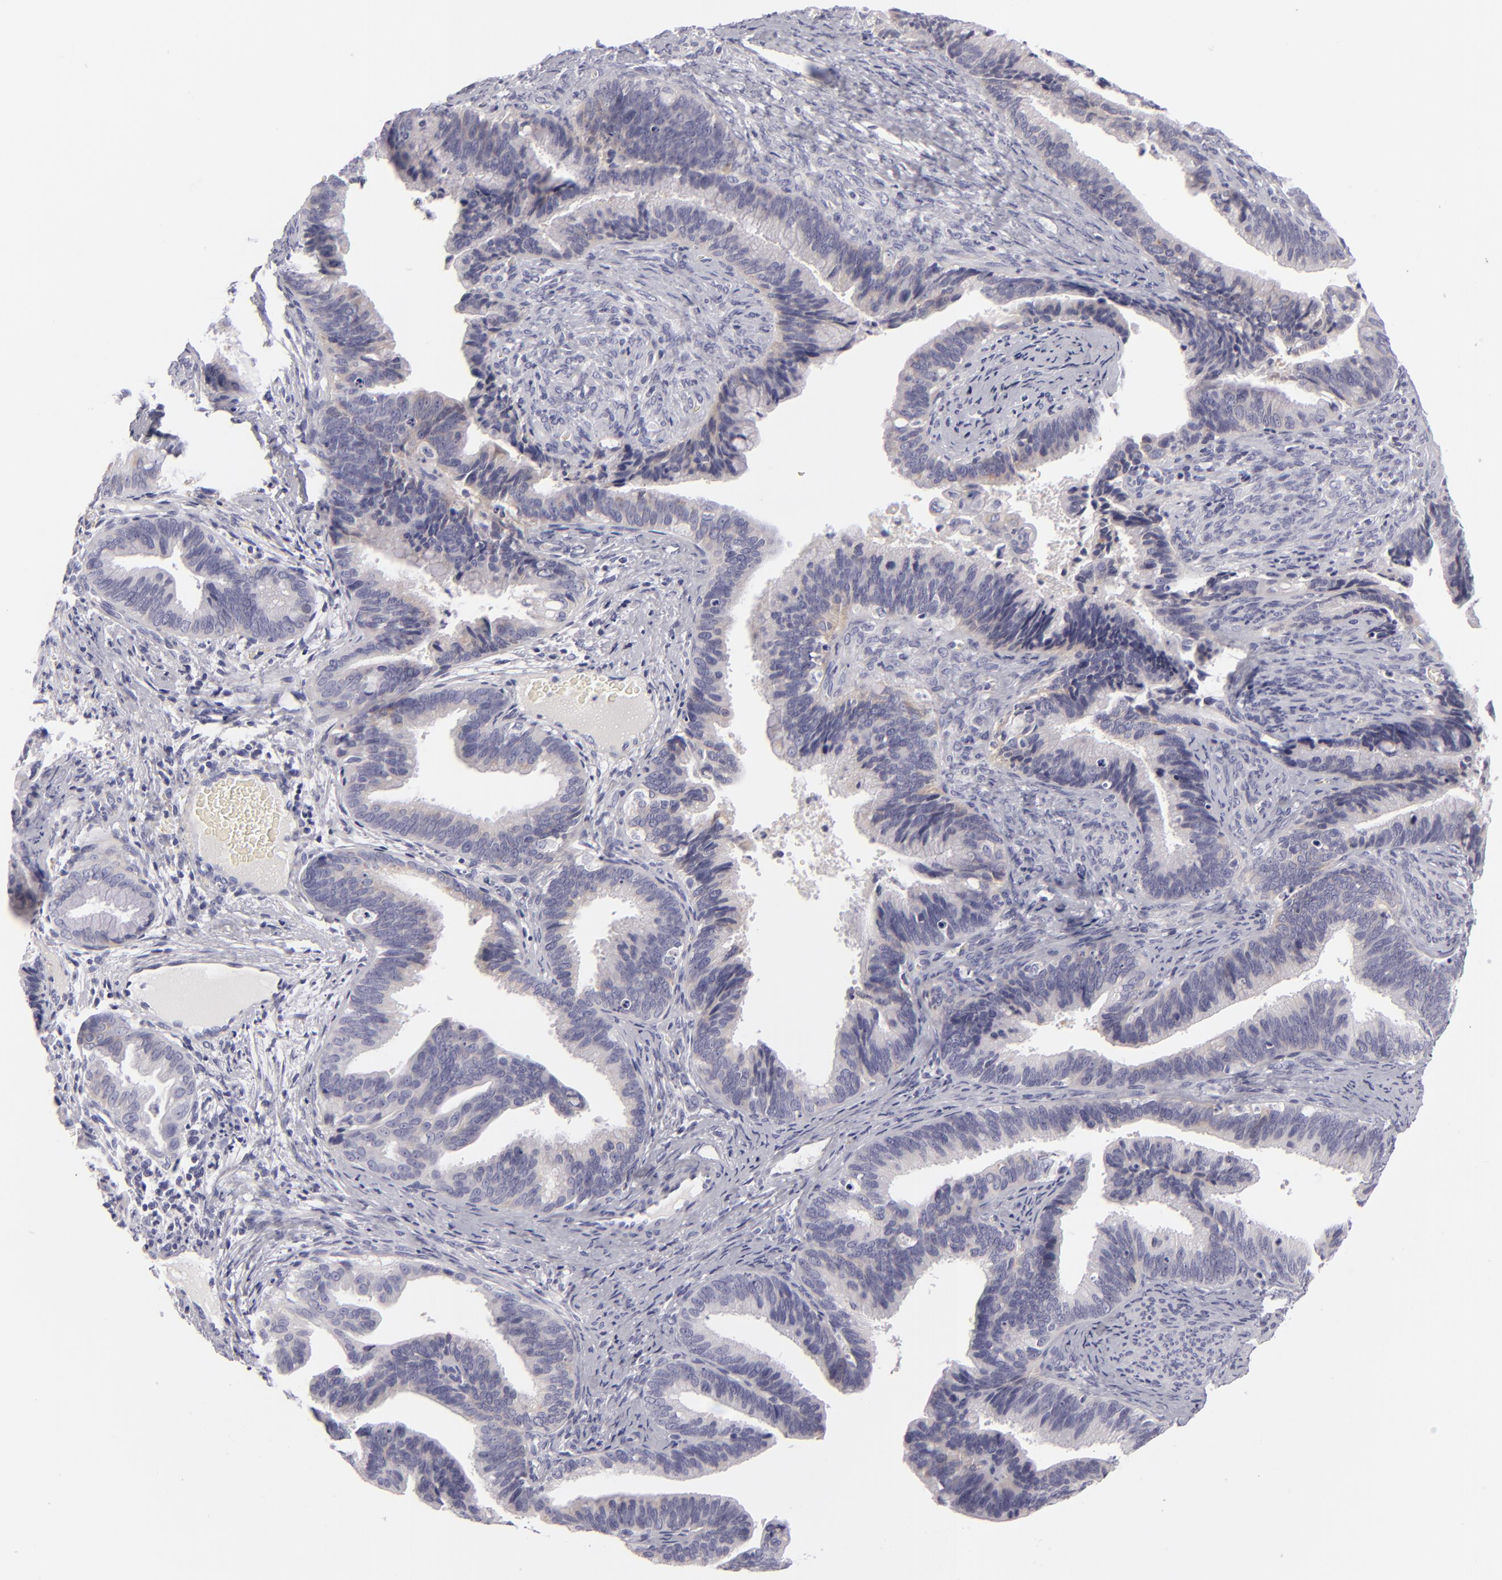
{"staining": {"intensity": "weak", "quantity": "25%-75%", "location": "nuclear"}, "tissue": "cervical cancer", "cell_type": "Tumor cells", "image_type": "cancer", "snomed": [{"axis": "morphology", "description": "Adenocarcinoma, NOS"}, {"axis": "topography", "description": "Cervix"}], "caption": "Cervical cancer stained for a protein shows weak nuclear positivity in tumor cells.", "gene": "DLG4", "patient": {"sex": "female", "age": 47}}